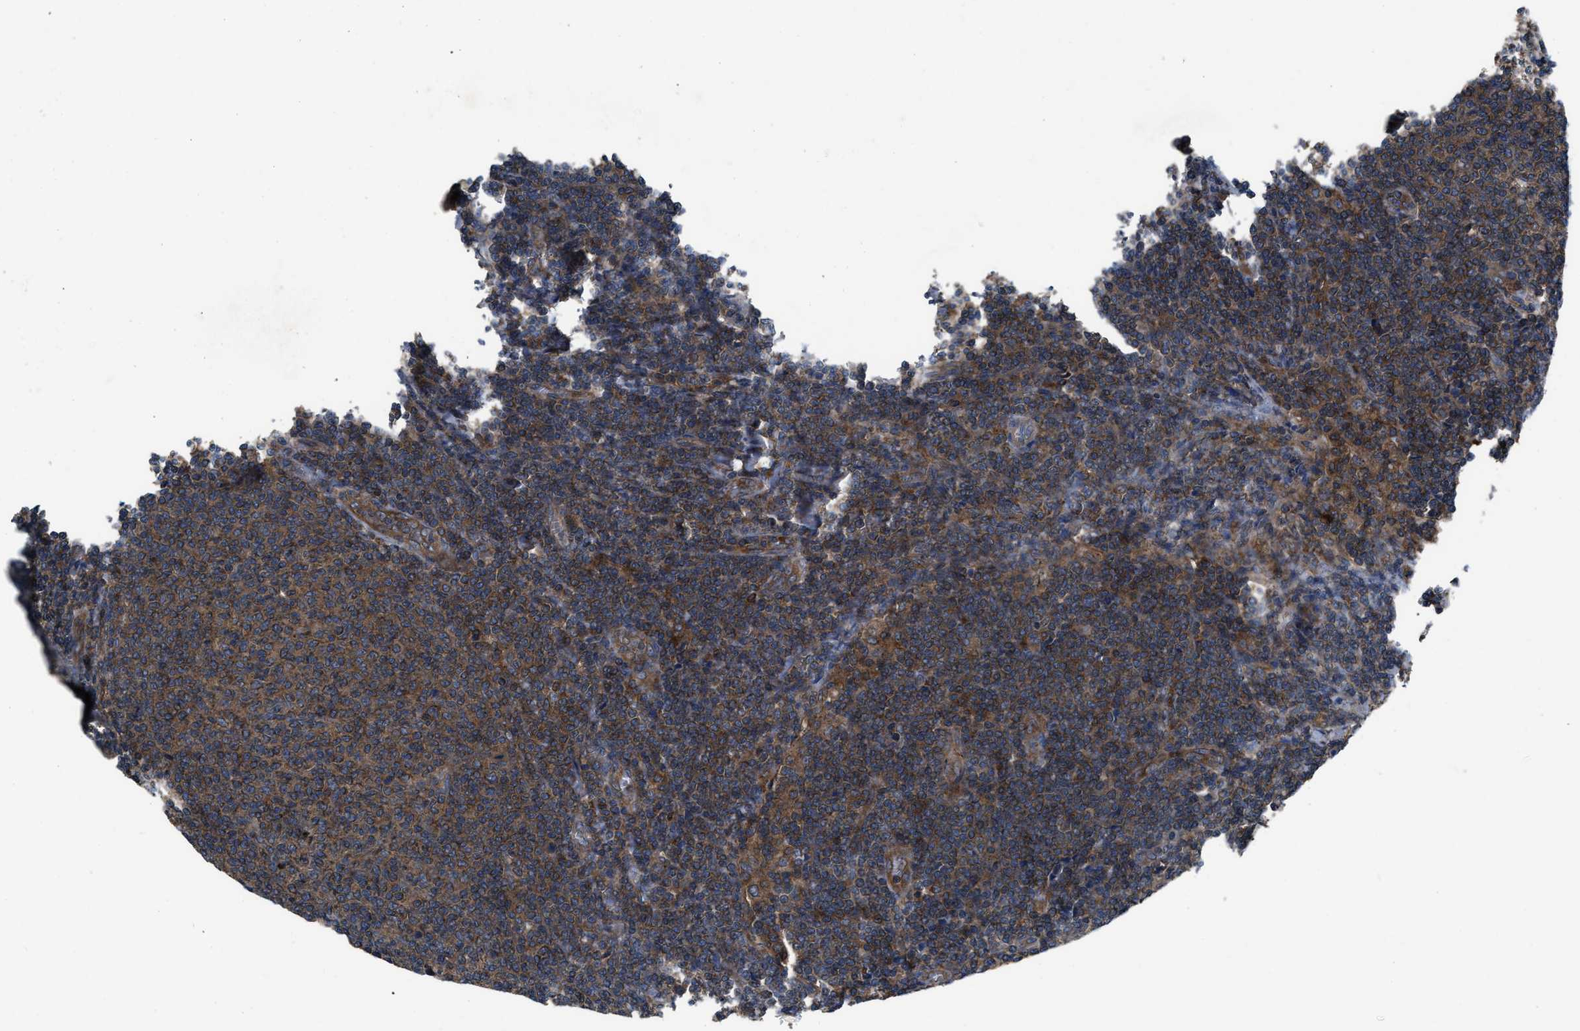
{"staining": {"intensity": "moderate", "quantity": ">75%", "location": "cytoplasmic/membranous"}, "tissue": "lymphoma", "cell_type": "Tumor cells", "image_type": "cancer", "snomed": [{"axis": "morphology", "description": "Malignant lymphoma, non-Hodgkin's type, Low grade"}, {"axis": "topography", "description": "Lymph node"}], "caption": "IHC staining of malignant lymphoma, non-Hodgkin's type (low-grade), which shows medium levels of moderate cytoplasmic/membranous positivity in about >75% of tumor cells indicating moderate cytoplasmic/membranous protein positivity. The staining was performed using DAB (3,3'-diaminobenzidine) (brown) for protein detection and nuclei were counterstained in hematoxylin (blue).", "gene": "USP25", "patient": {"sex": "male", "age": 66}}